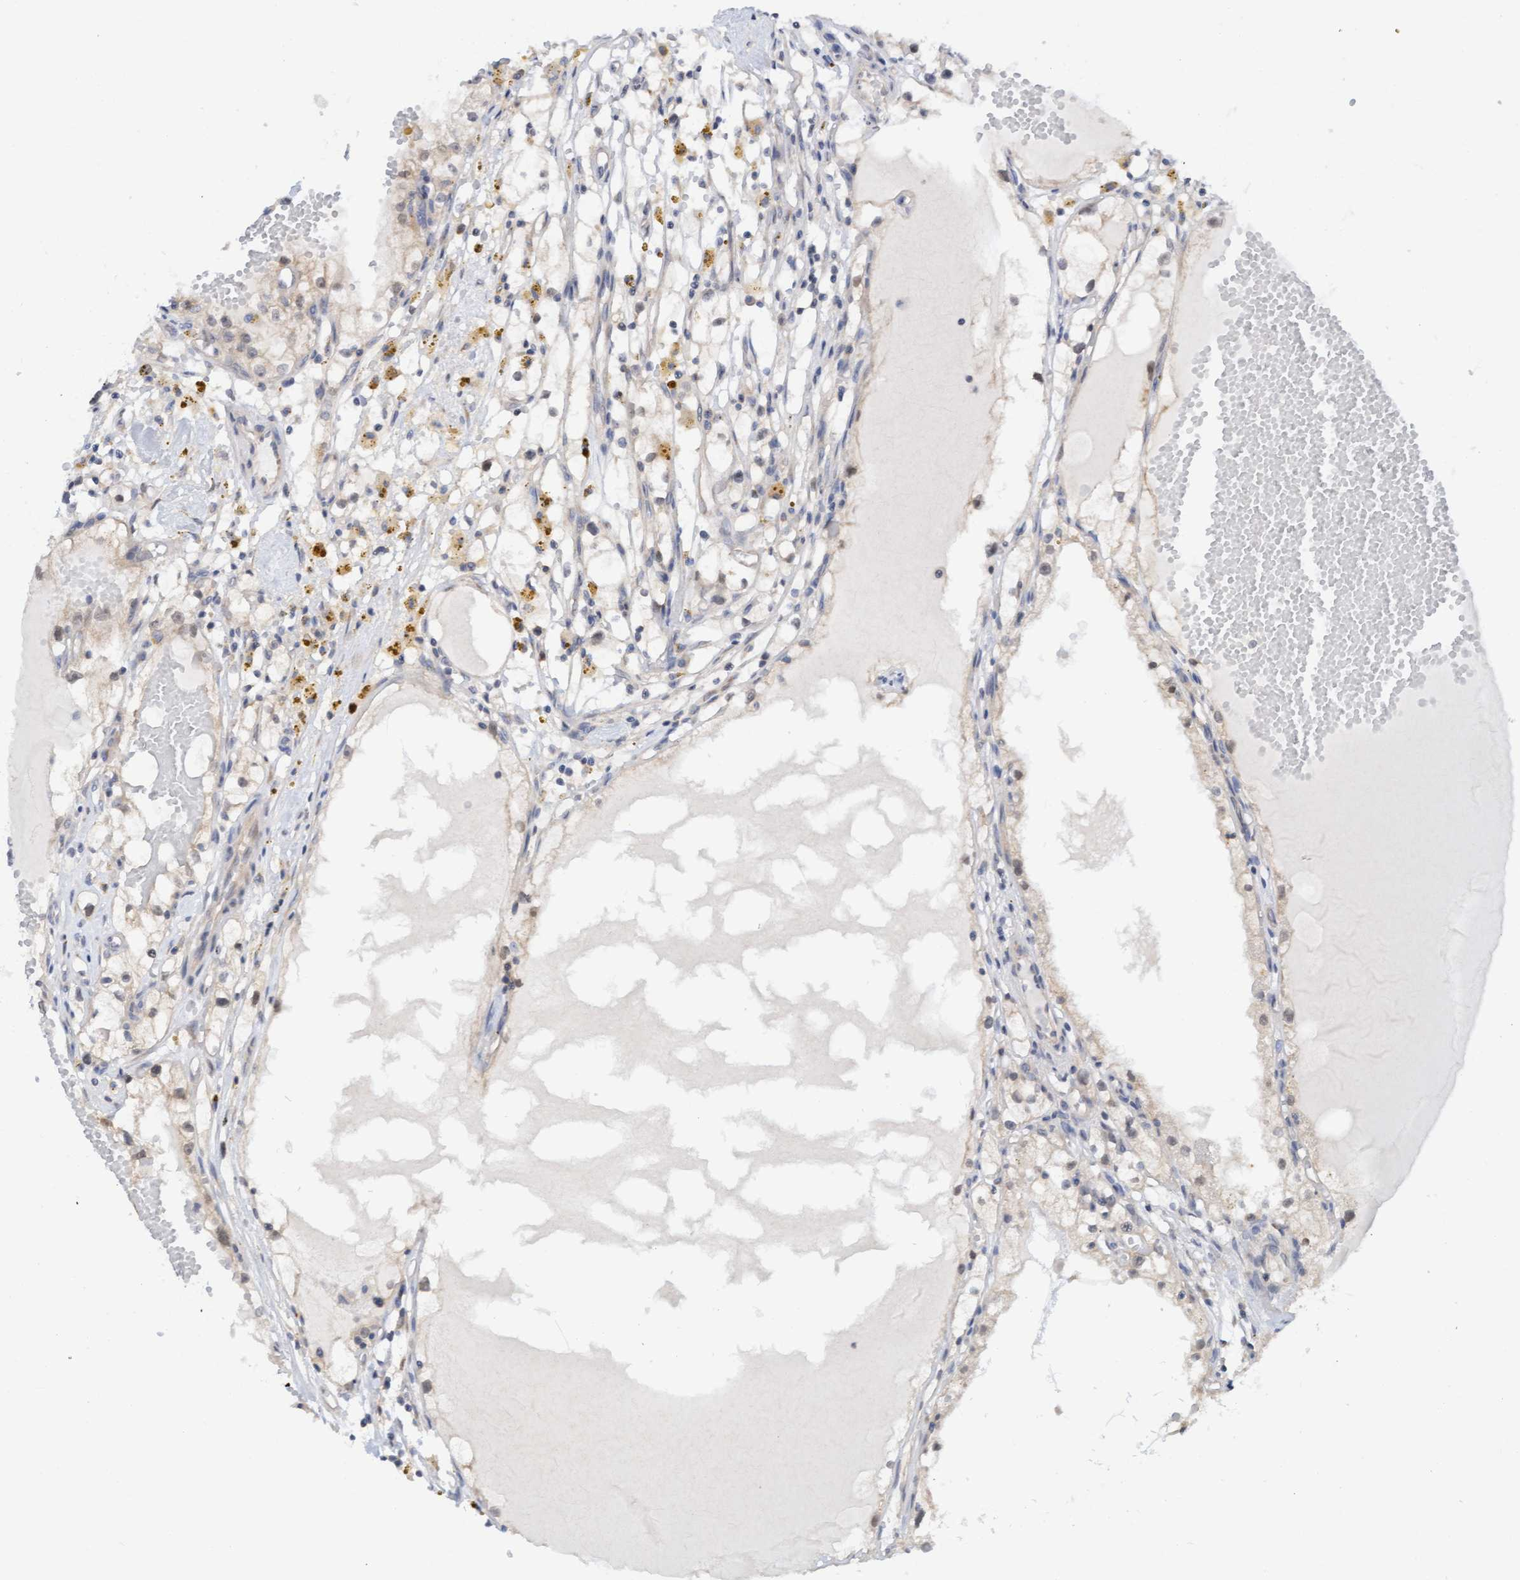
{"staining": {"intensity": "weak", "quantity": "<25%", "location": "cytoplasmic/membranous,nuclear"}, "tissue": "renal cancer", "cell_type": "Tumor cells", "image_type": "cancer", "snomed": [{"axis": "morphology", "description": "Adenocarcinoma, NOS"}, {"axis": "topography", "description": "Kidney"}], "caption": "Renal adenocarcinoma was stained to show a protein in brown. There is no significant positivity in tumor cells.", "gene": "AMZ2", "patient": {"sex": "male", "age": 56}}